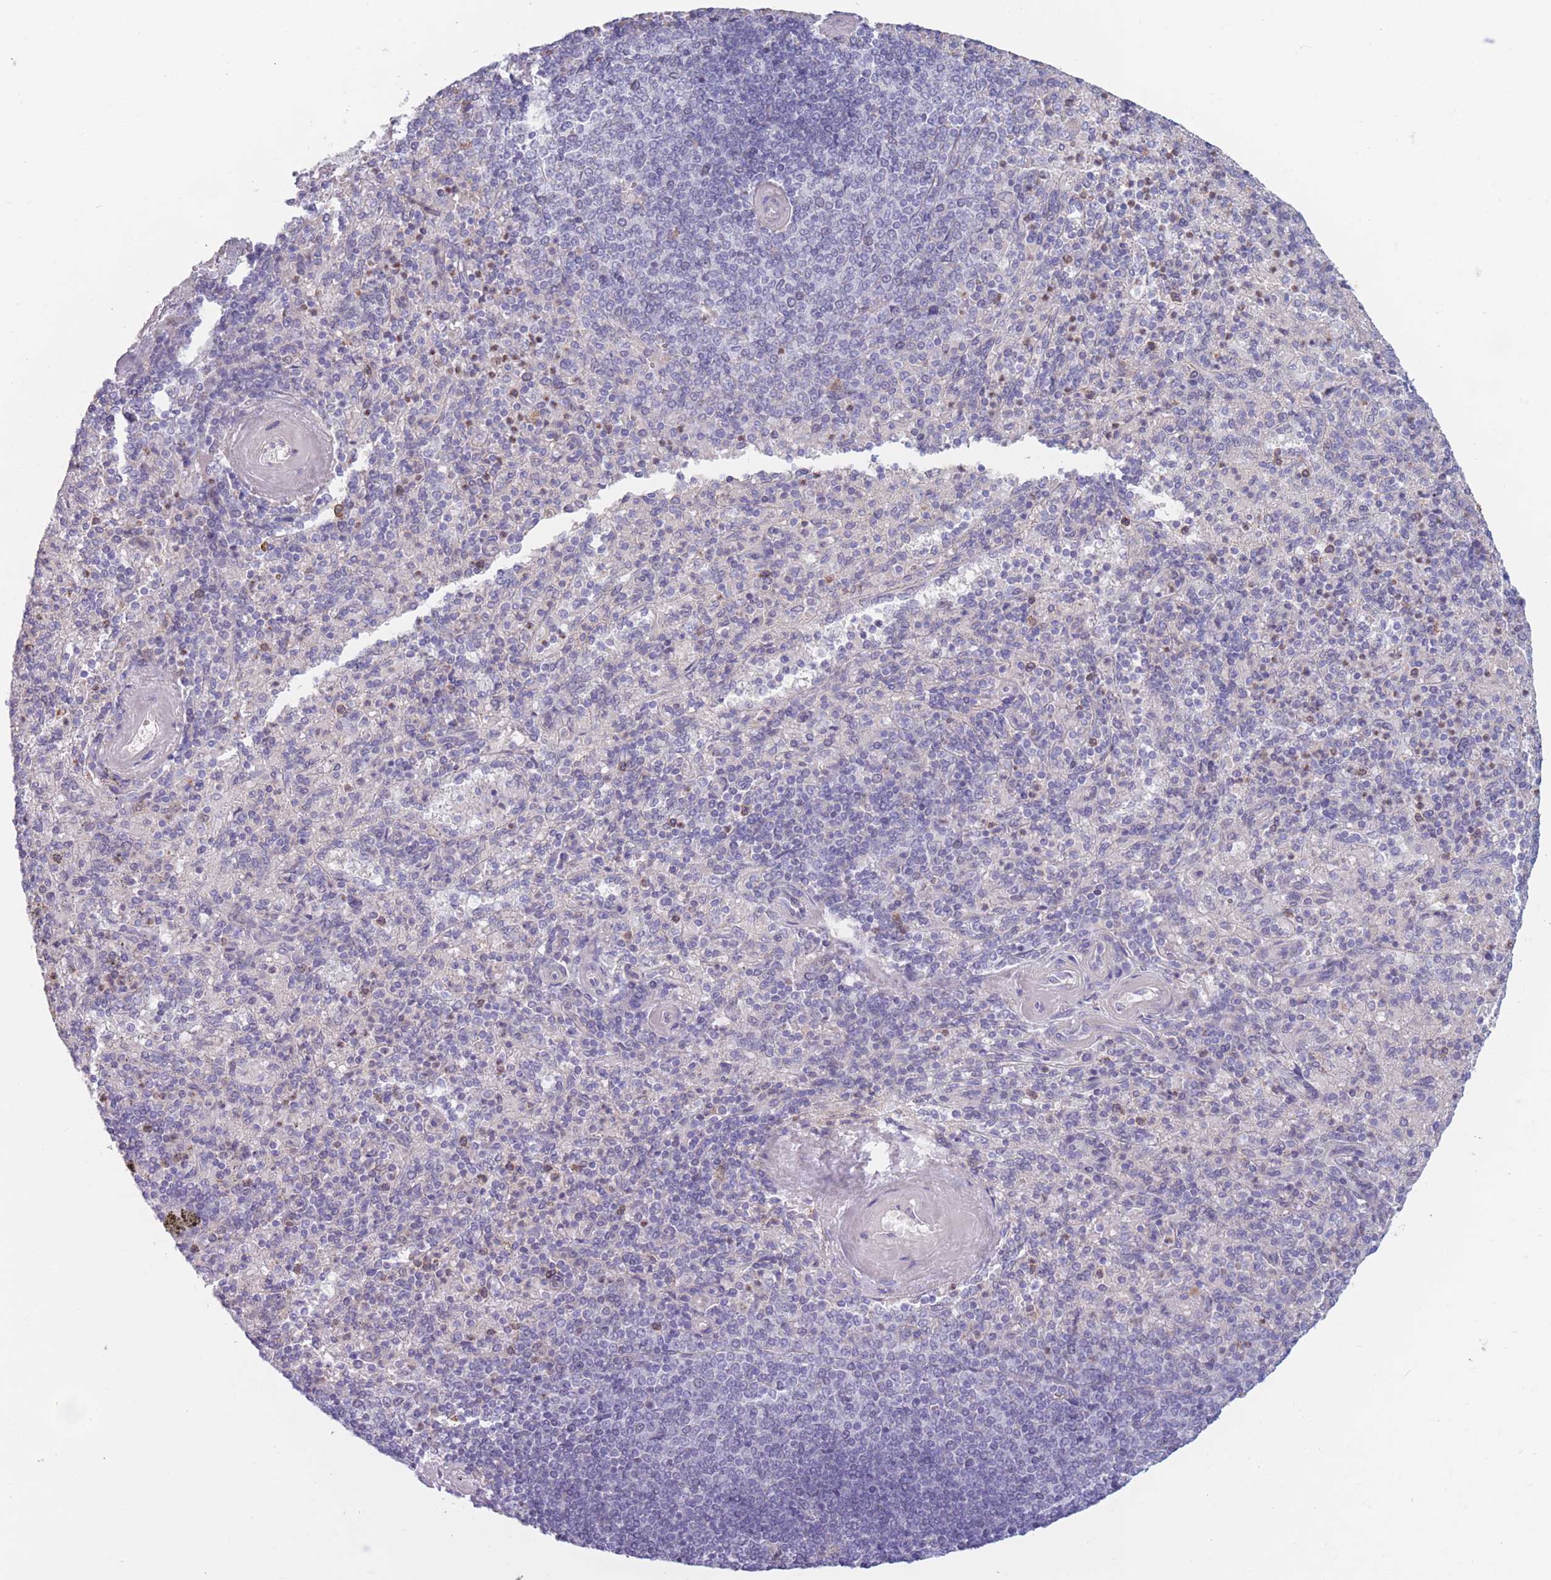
{"staining": {"intensity": "negative", "quantity": "none", "location": "none"}, "tissue": "spleen", "cell_type": "Cells in red pulp", "image_type": "normal", "snomed": [{"axis": "morphology", "description": "Normal tissue, NOS"}, {"axis": "topography", "description": "Spleen"}], "caption": "Immunohistochemical staining of unremarkable spleen reveals no significant expression in cells in red pulp.", "gene": "PODXL", "patient": {"sex": "male", "age": 82}}